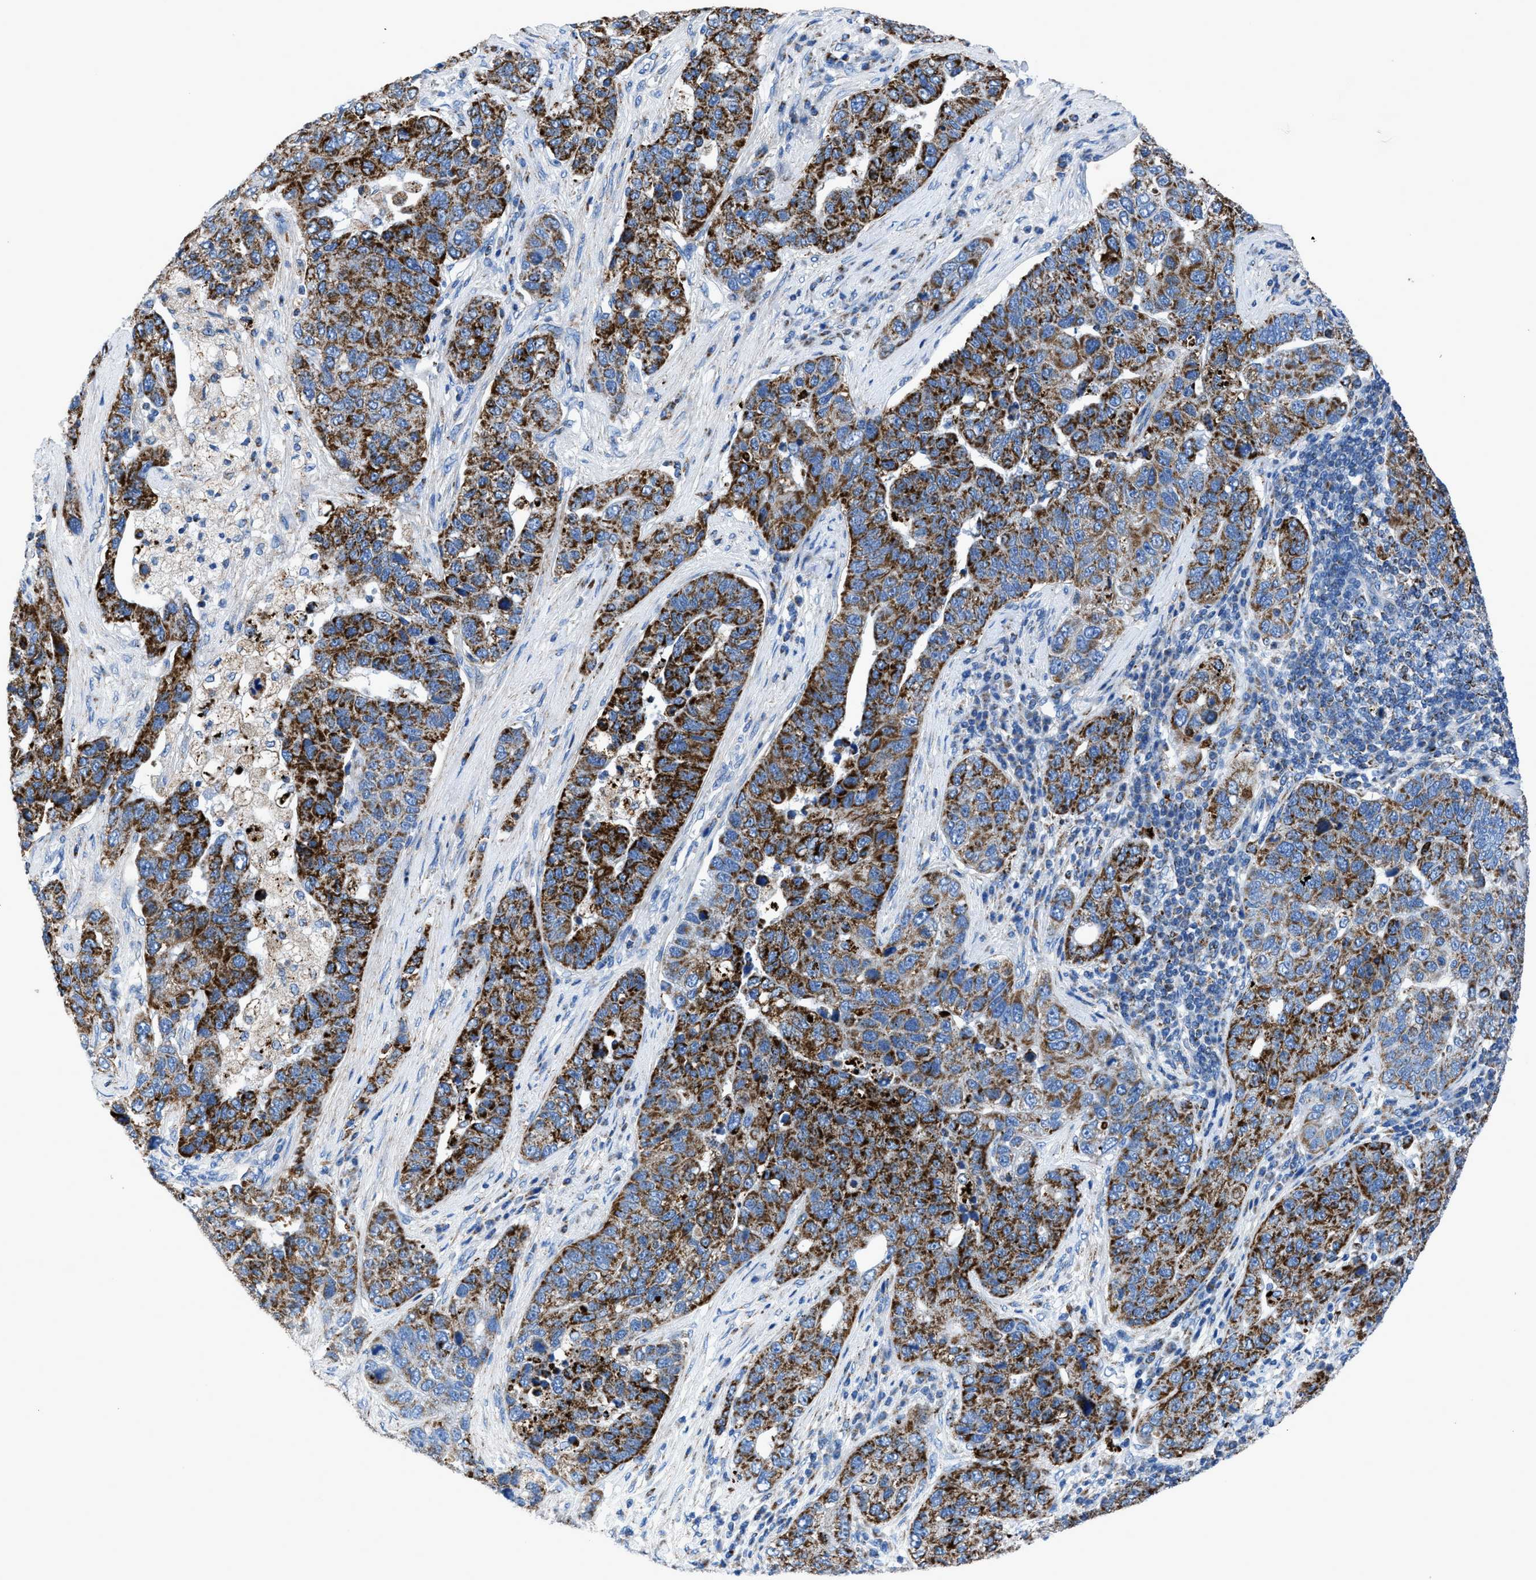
{"staining": {"intensity": "strong", "quantity": ">75%", "location": "cytoplasmic/membranous"}, "tissue": "pancreatic cancer", "cell_type": "Tumor cells", "image_type": "cancer", "snomed": [{"axis": "morphology", "description": "Adenocarcinoma, NOS"}, {"axis": "topography", "description": "Pancreas"}], "caption": "The immunohistochemical stain shows strong cytoplasmic/membranous expression in tumor cells of pancreatic adenocarcinoma tissue. The staining was performed using DAB, with brown indicating positive protein expression. Nuclei are stained blue with hematoxylin.", "gene": "ZDHHC3", "patient": {"sex": "female", "age": 61}}